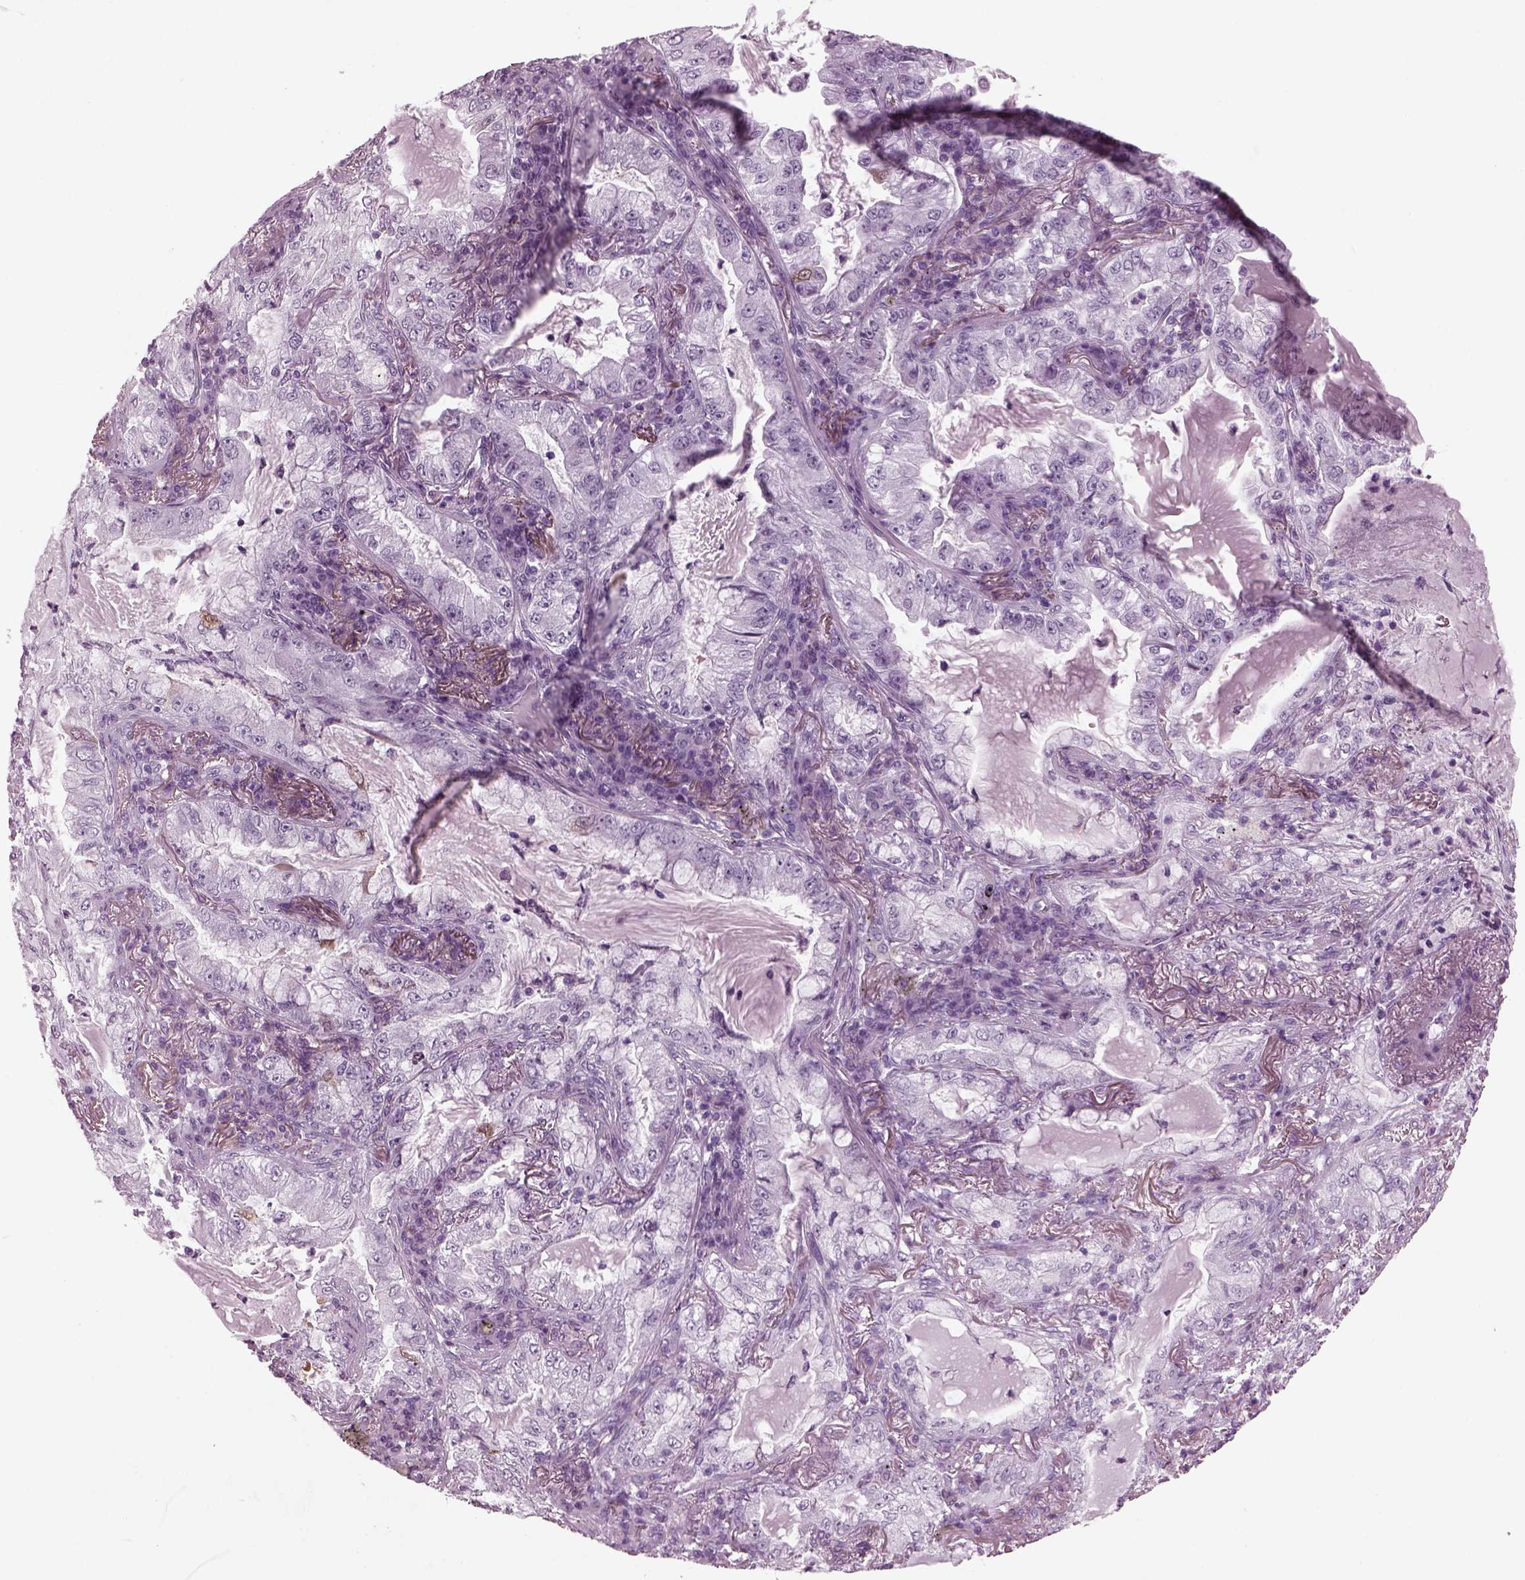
{"staining": {"intensity": "negative", "quantity": "none", "location": "none"}, "tissue": "lung cancer", "cell_type": "Tumor cells", "image_type": "cancer", "snomed": [{"axis": "morphology", "description": "Adenocarcinoma, NOS"}, {"axis": "topography", "description": "Lung"}], "caption": "A high-resolution histopathology image shows immunohistochemistry staining of lung adenocarcinoma, which exhibits no significant positivity in tumor cells.", "gene": "TPPP2", "patient": {"sex": "female", "age": 73}}